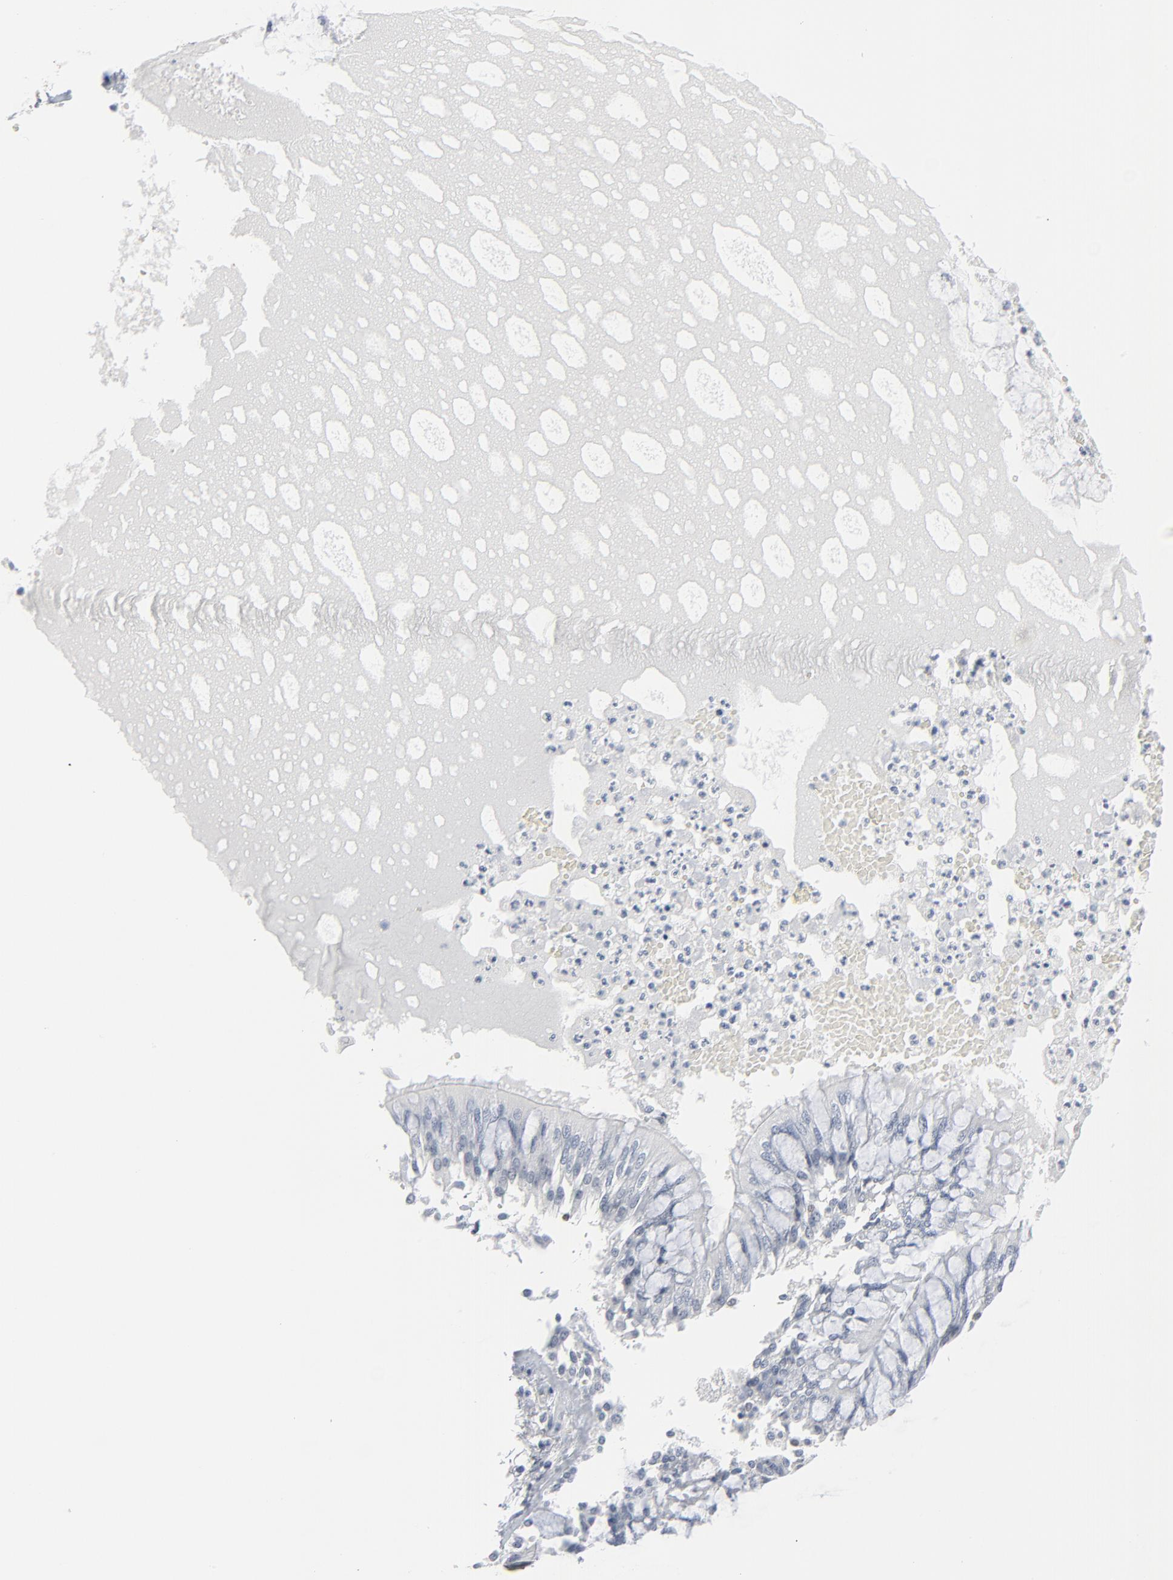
{"staining": {"intensity": "negative", "quantity": "none", "location": "none"}, "tissue": "bronchus", "cell_type": "Respiratory epithelial cells", "image_type": "normal", "snomed": [{"axis": "morphology", "description": "Normal tissue, NOS"}, {"axis": "topography", "description": "Cartilage tissue"}, {"axis": "topography", "description": "Bronchus"}, {"axis": "topography", "description": "Lung"}], "caption": "The micrograph exhibits no staining of respiratory epithelial cells in benign bronchus.", "gene": "MITF", "patient": {"sex": "male", "age": 64}}